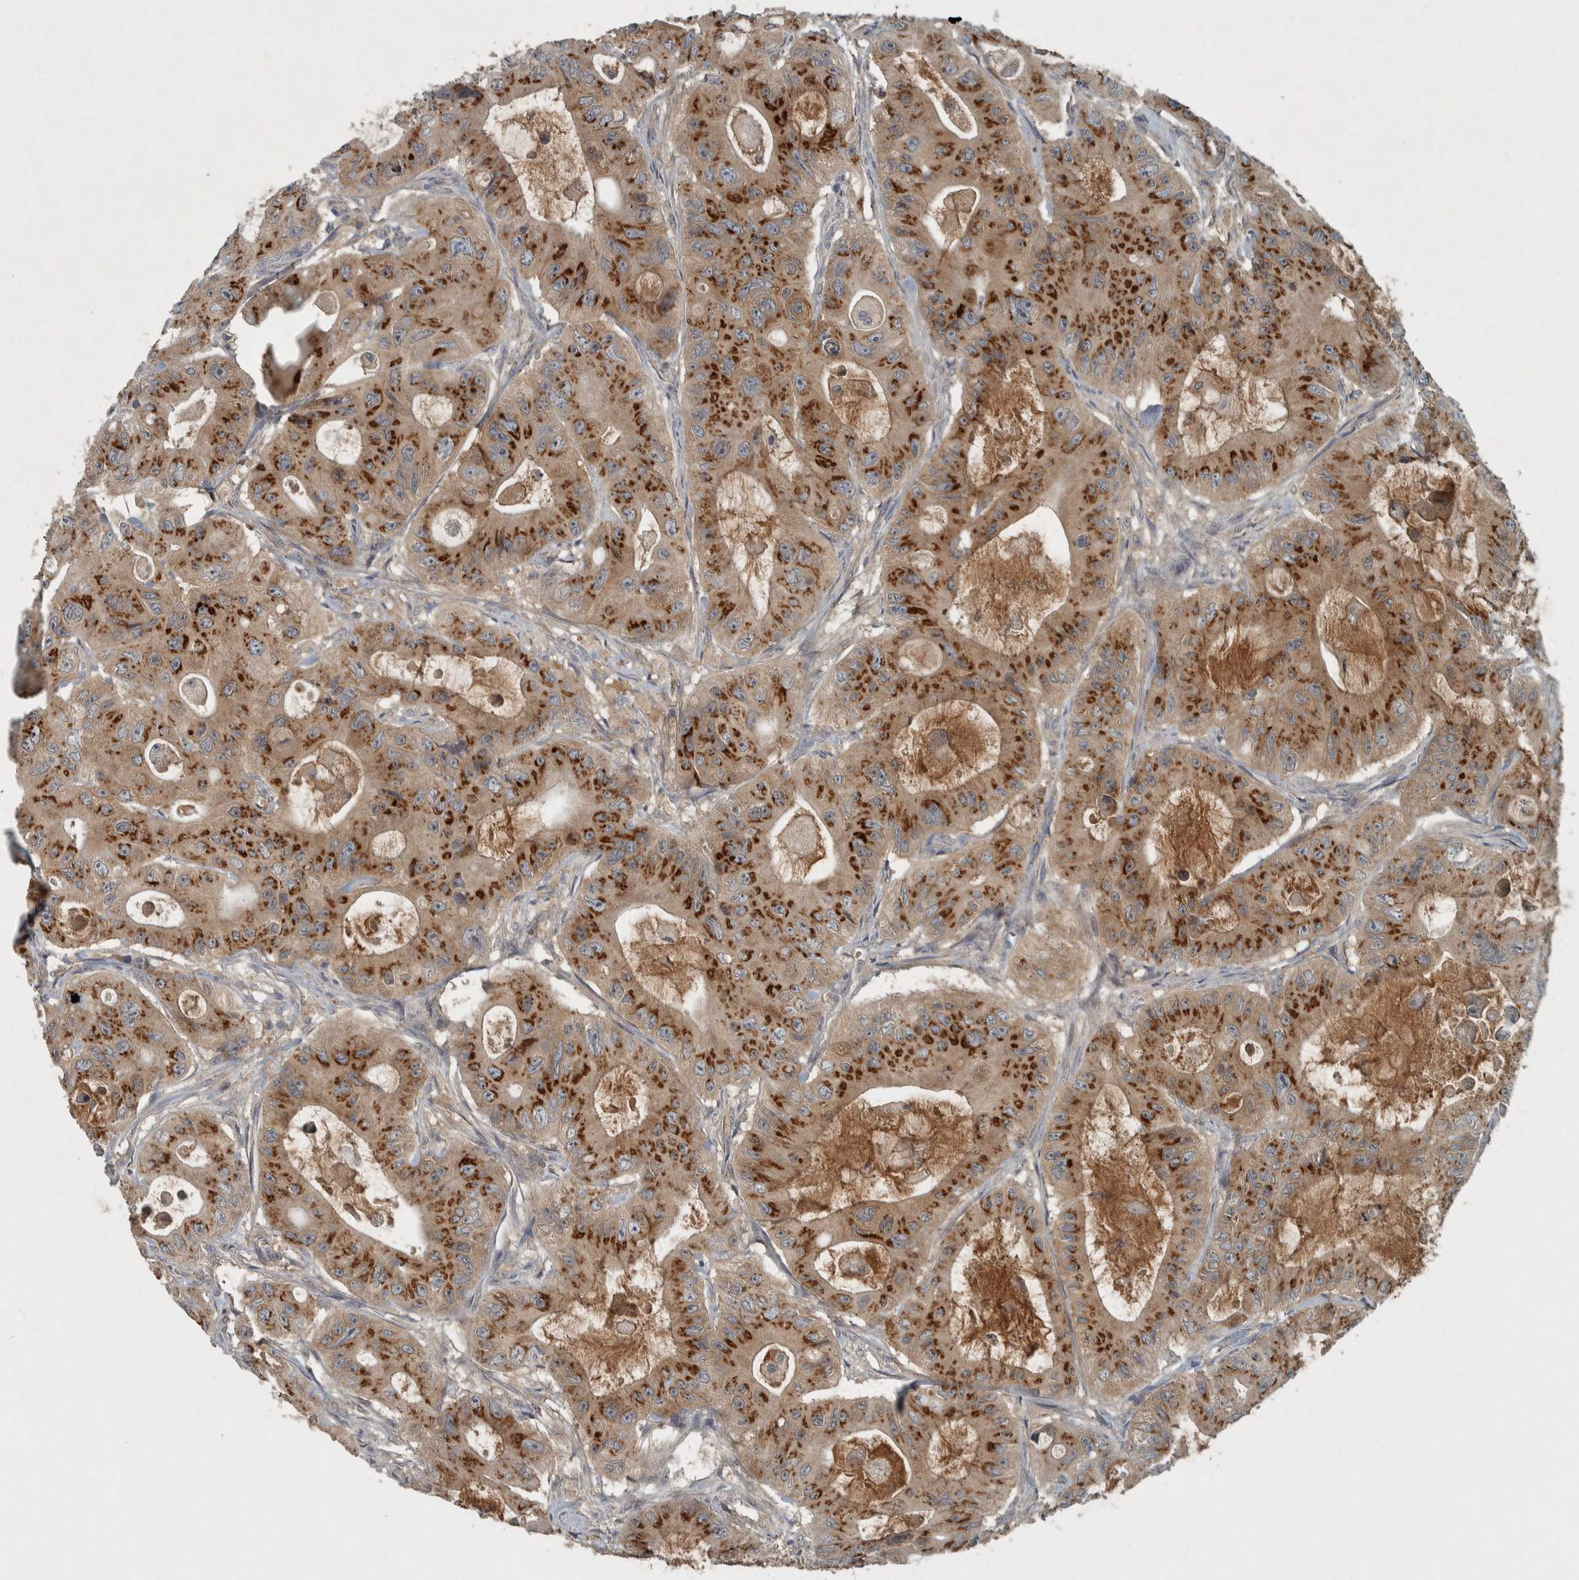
{"staining": {"intensity": "strong", "quantity": ">75%", "location": "cytoplasmic/membranous"}, "tissue": "colorectal cancer", "cell_type": "Tumor cells", "image_type": "cancer", "snomed": [{"axis": "morphology", "description": "Adenocarcinoma, NOS"}, {"axis": "topography", "description": "Colon"}], "caption": "The photomicrograph exhibits immunohistochemical staining of colorectal adenocarcinoma. There is strong cytoplasmic/membranous positivity is seen in approximately >75% of tumor cells.", "gene": "CLCN2", "patient": {"sex": "female", "age": 46}}